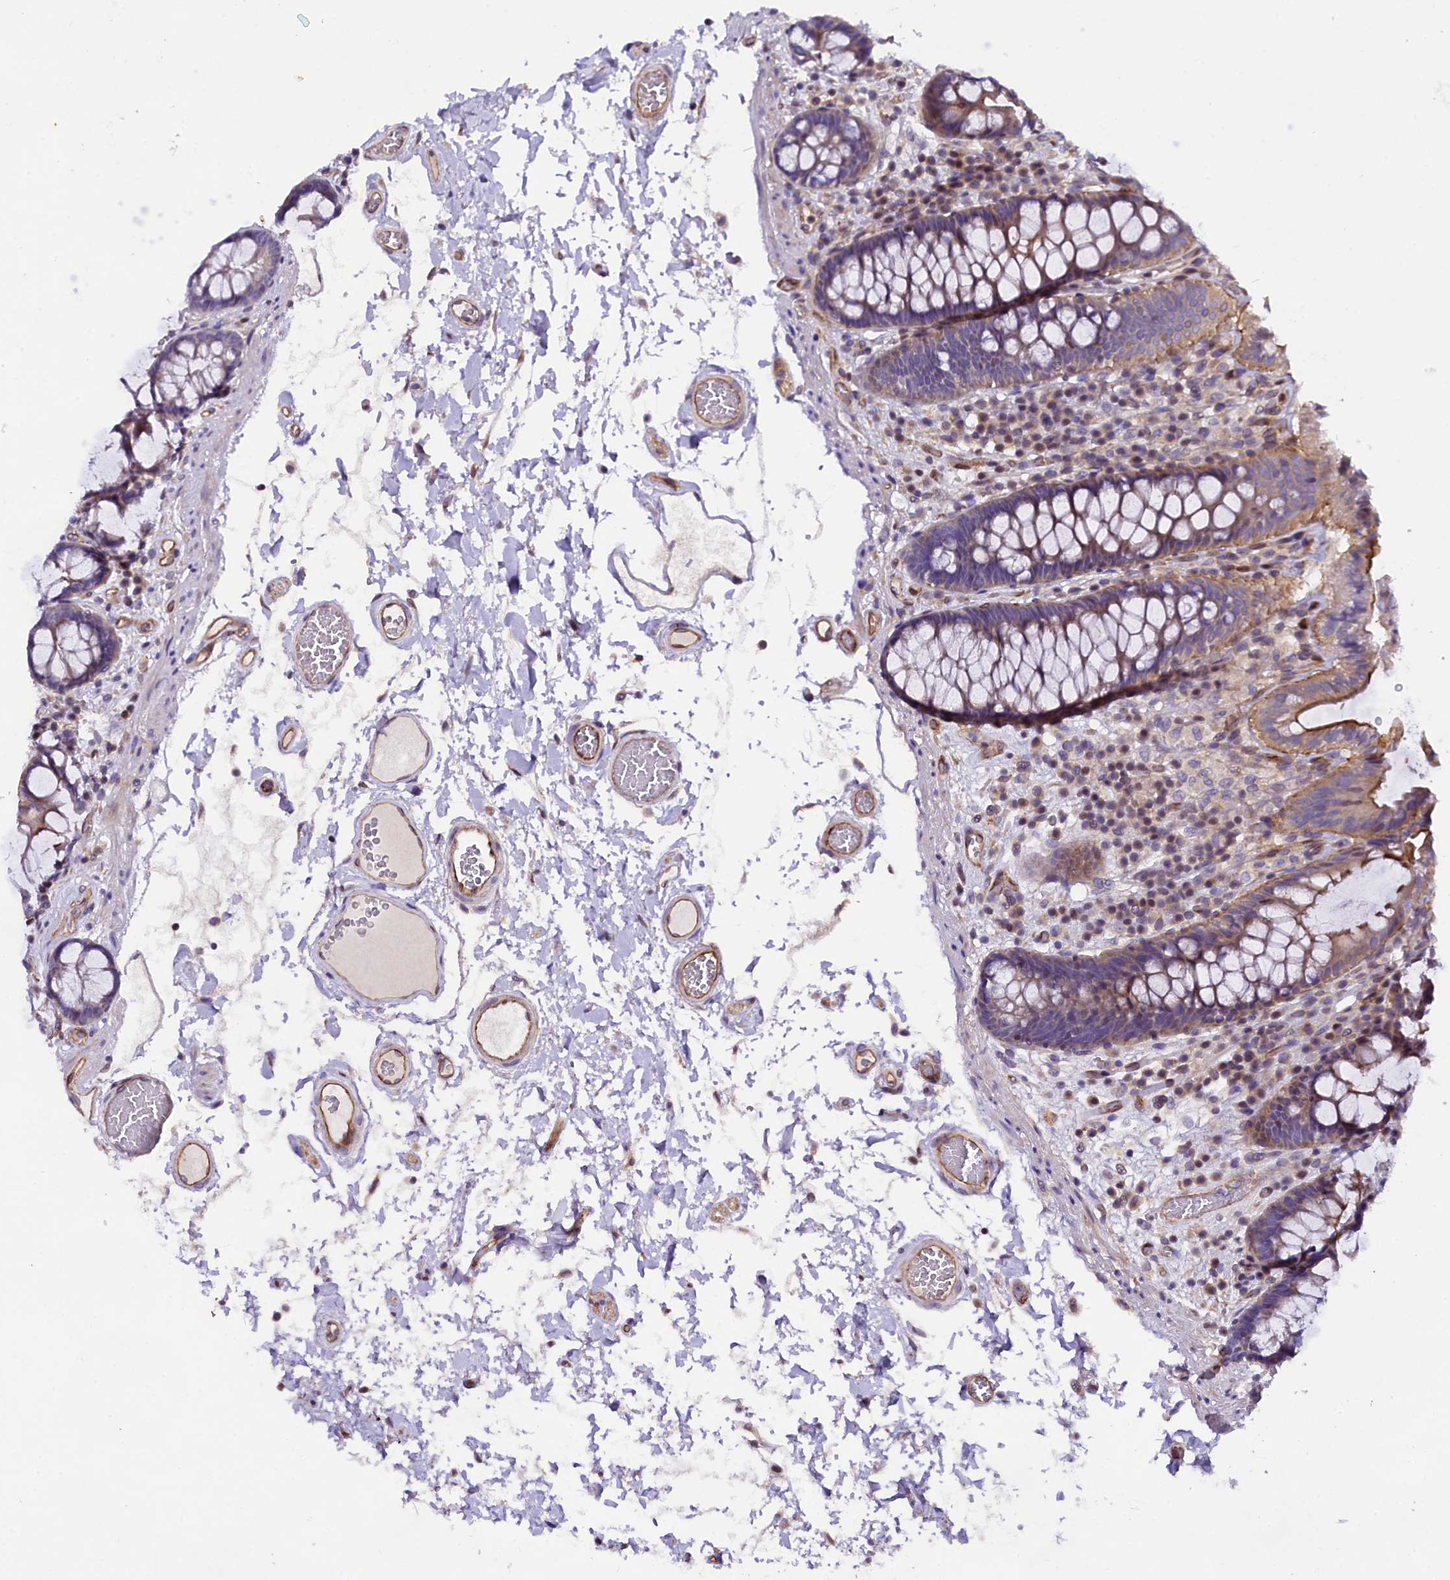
{"staining": {"intensity": "moderate", "quantity": "25%-75%", "location": "cytoplasmic/membranous"}, "tissue": "colon", "cell_type": "Endothelial cells", "image_type": "normal", "snomed": [{"axis": "morphology", "description": "Normal tissue, NOS"}, {"axis": "topography", "description": "Colon"}], "caption": "Colon stained with immunohistochemistry displays moderate cytoplasmic/membranous expression in about 25%-75% of endothelial cells.", "gene": "SP4", "patient": {"sex": "male", "age": 84}}